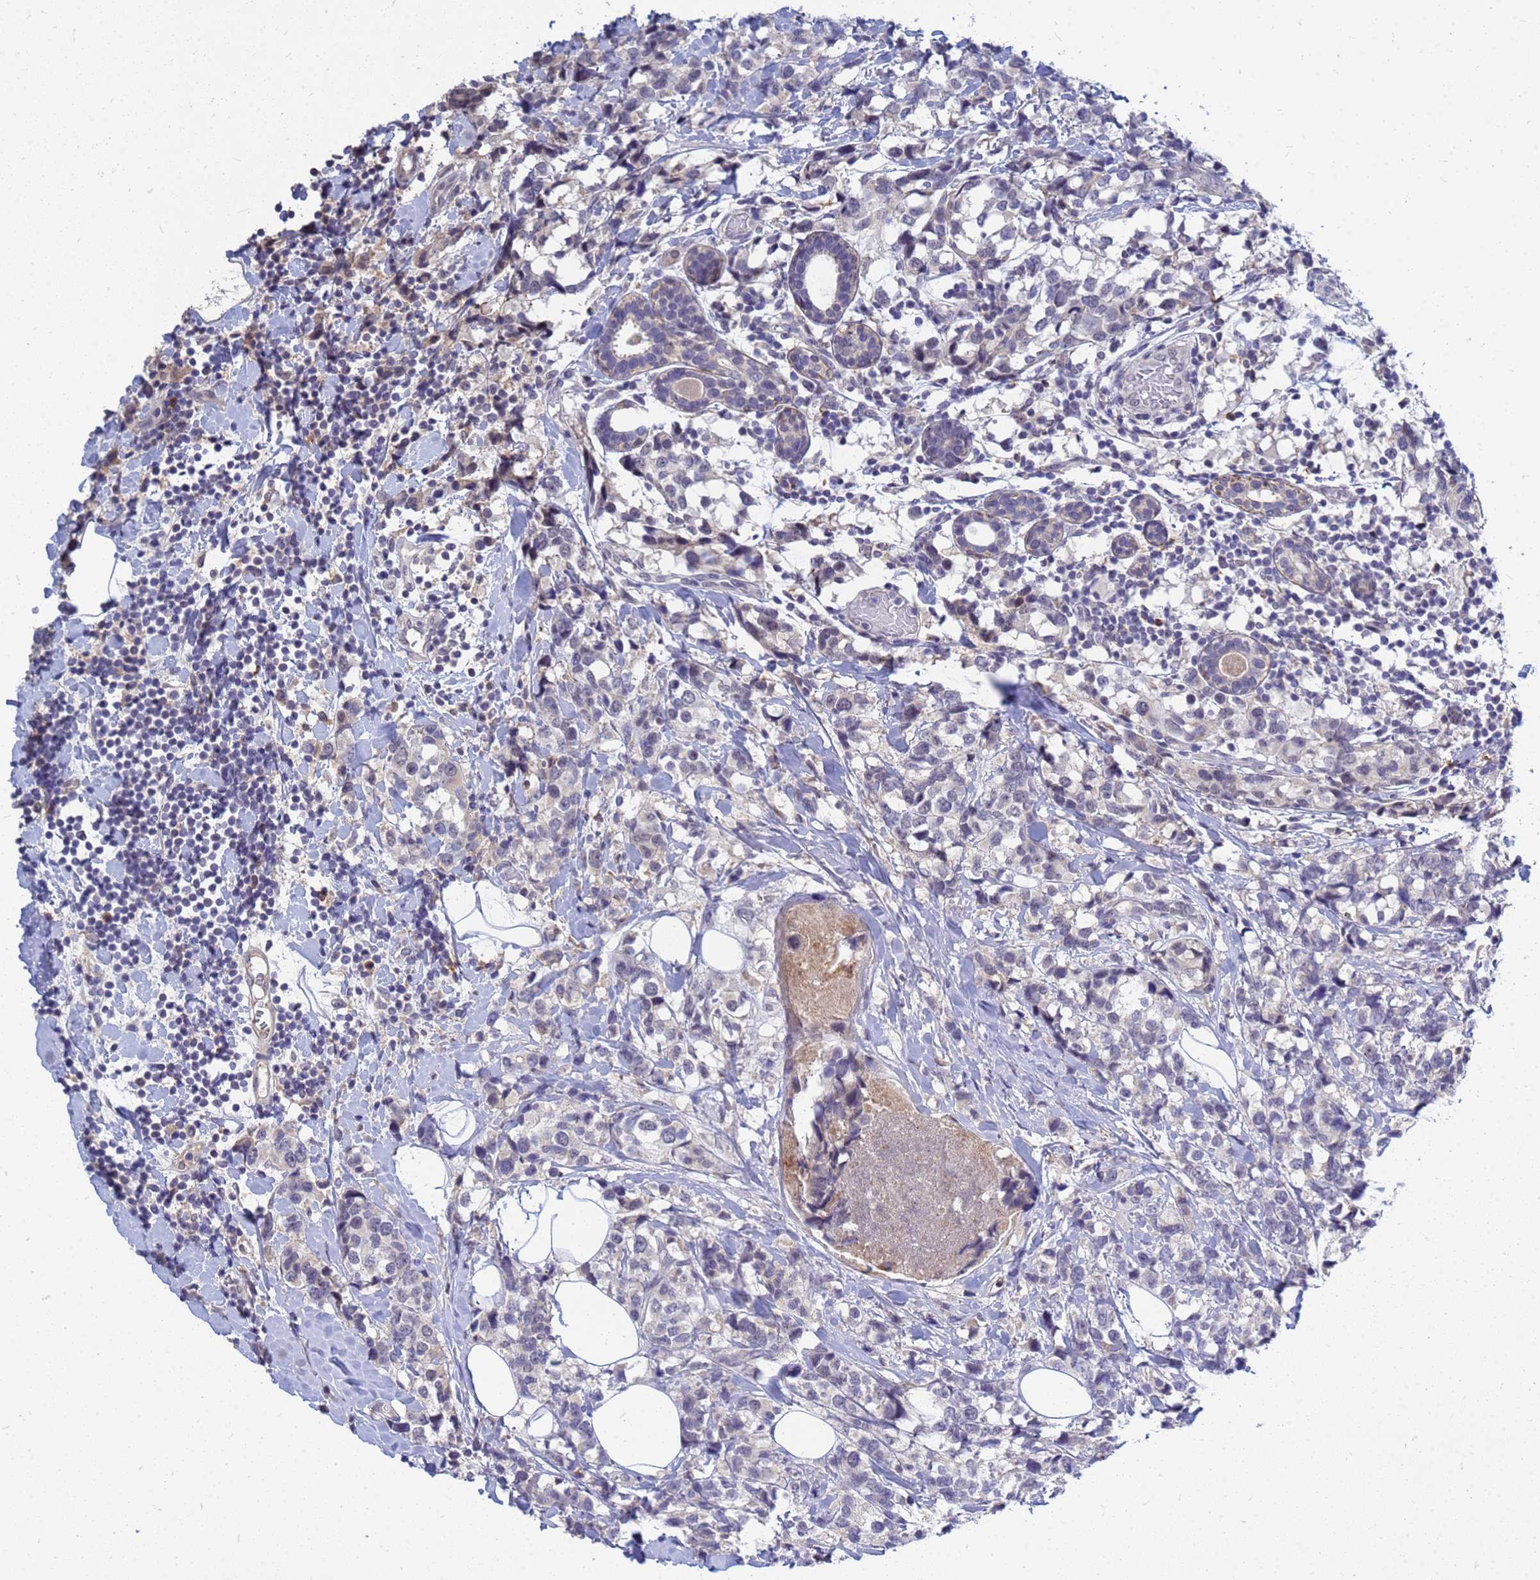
{"staining": {"intensity": "negative", "quantity": "none", "location": "none"}, "tissue": "breast cancer", "cell_type": "Tumor cells", "image_type": "cancer", "snomed": [{"axis": "morphology", "description": "Lobular carcinoma"}, {"axis": "topography", "description": "Breast"}], "caption": "Tumor cells are negative for protein expression in human breast cancer. (DAB (3,3'-diaminobenzidine) immunohistochemistry (IHC) with hematoxylin counter stain).", "gene": "SRGAP3", "patient": {"sex": "female", "age": 59}}